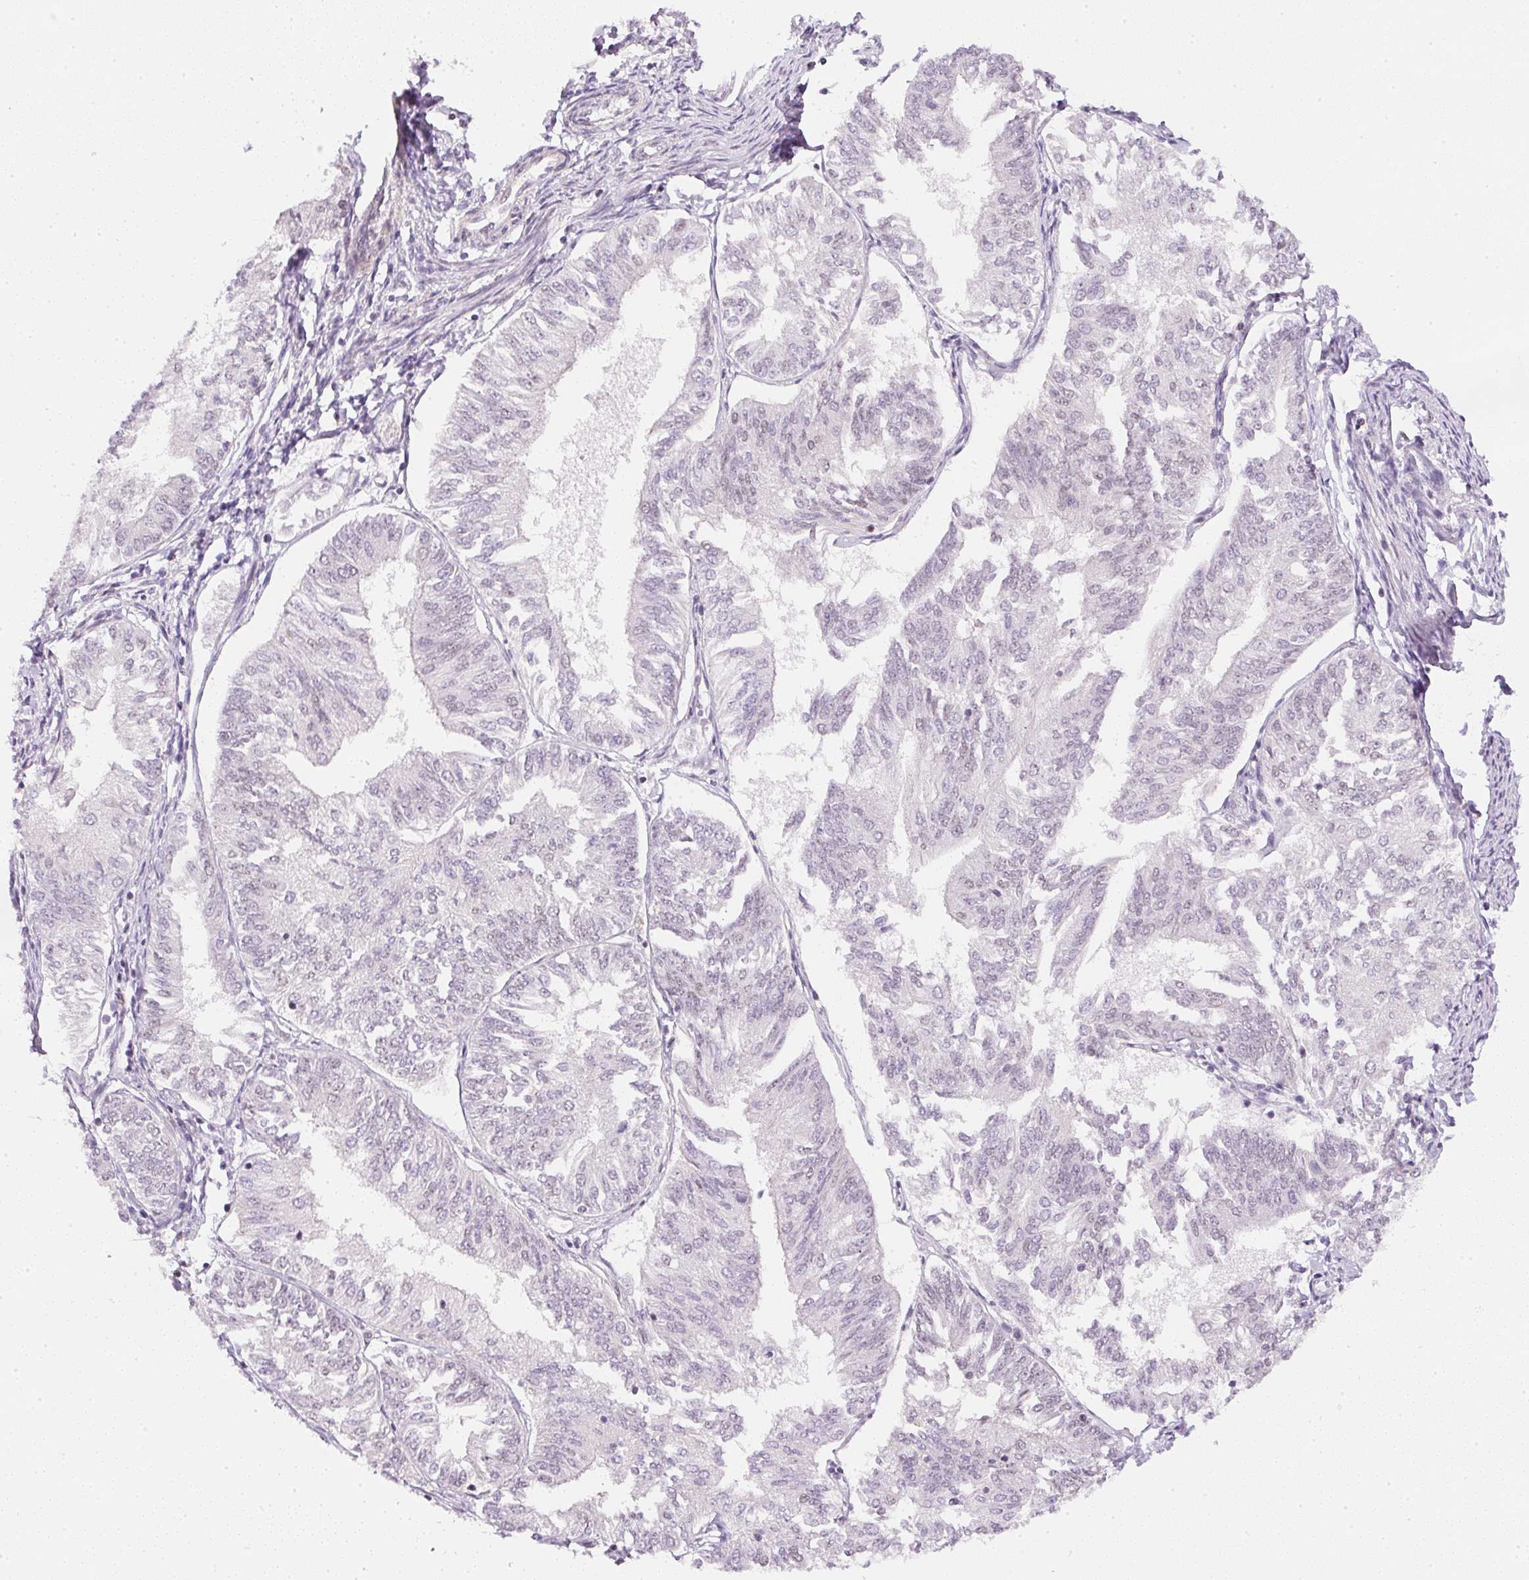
{"staining": {"intensity": "weak", "quantity": "<25%", "location": "nuclear"}, "tissue": "endometrial cancer", "cell_type": "Tumor cells", "image_type": "cancer", "snomed": [{"axis": "morphology", "description": "Adenocarcinoma, NOS"}, {"axis": "topography", "description": "Endometrium"}], "caption": "DAB (3,3'-diaminobenzidine) immunohistochemical staining of endometrial cancer (adenocarcinoma) reveals no significant positivity in tumor cells.", "gene": "DPPA4", "patient": {"sex": "female", "age": 58}}